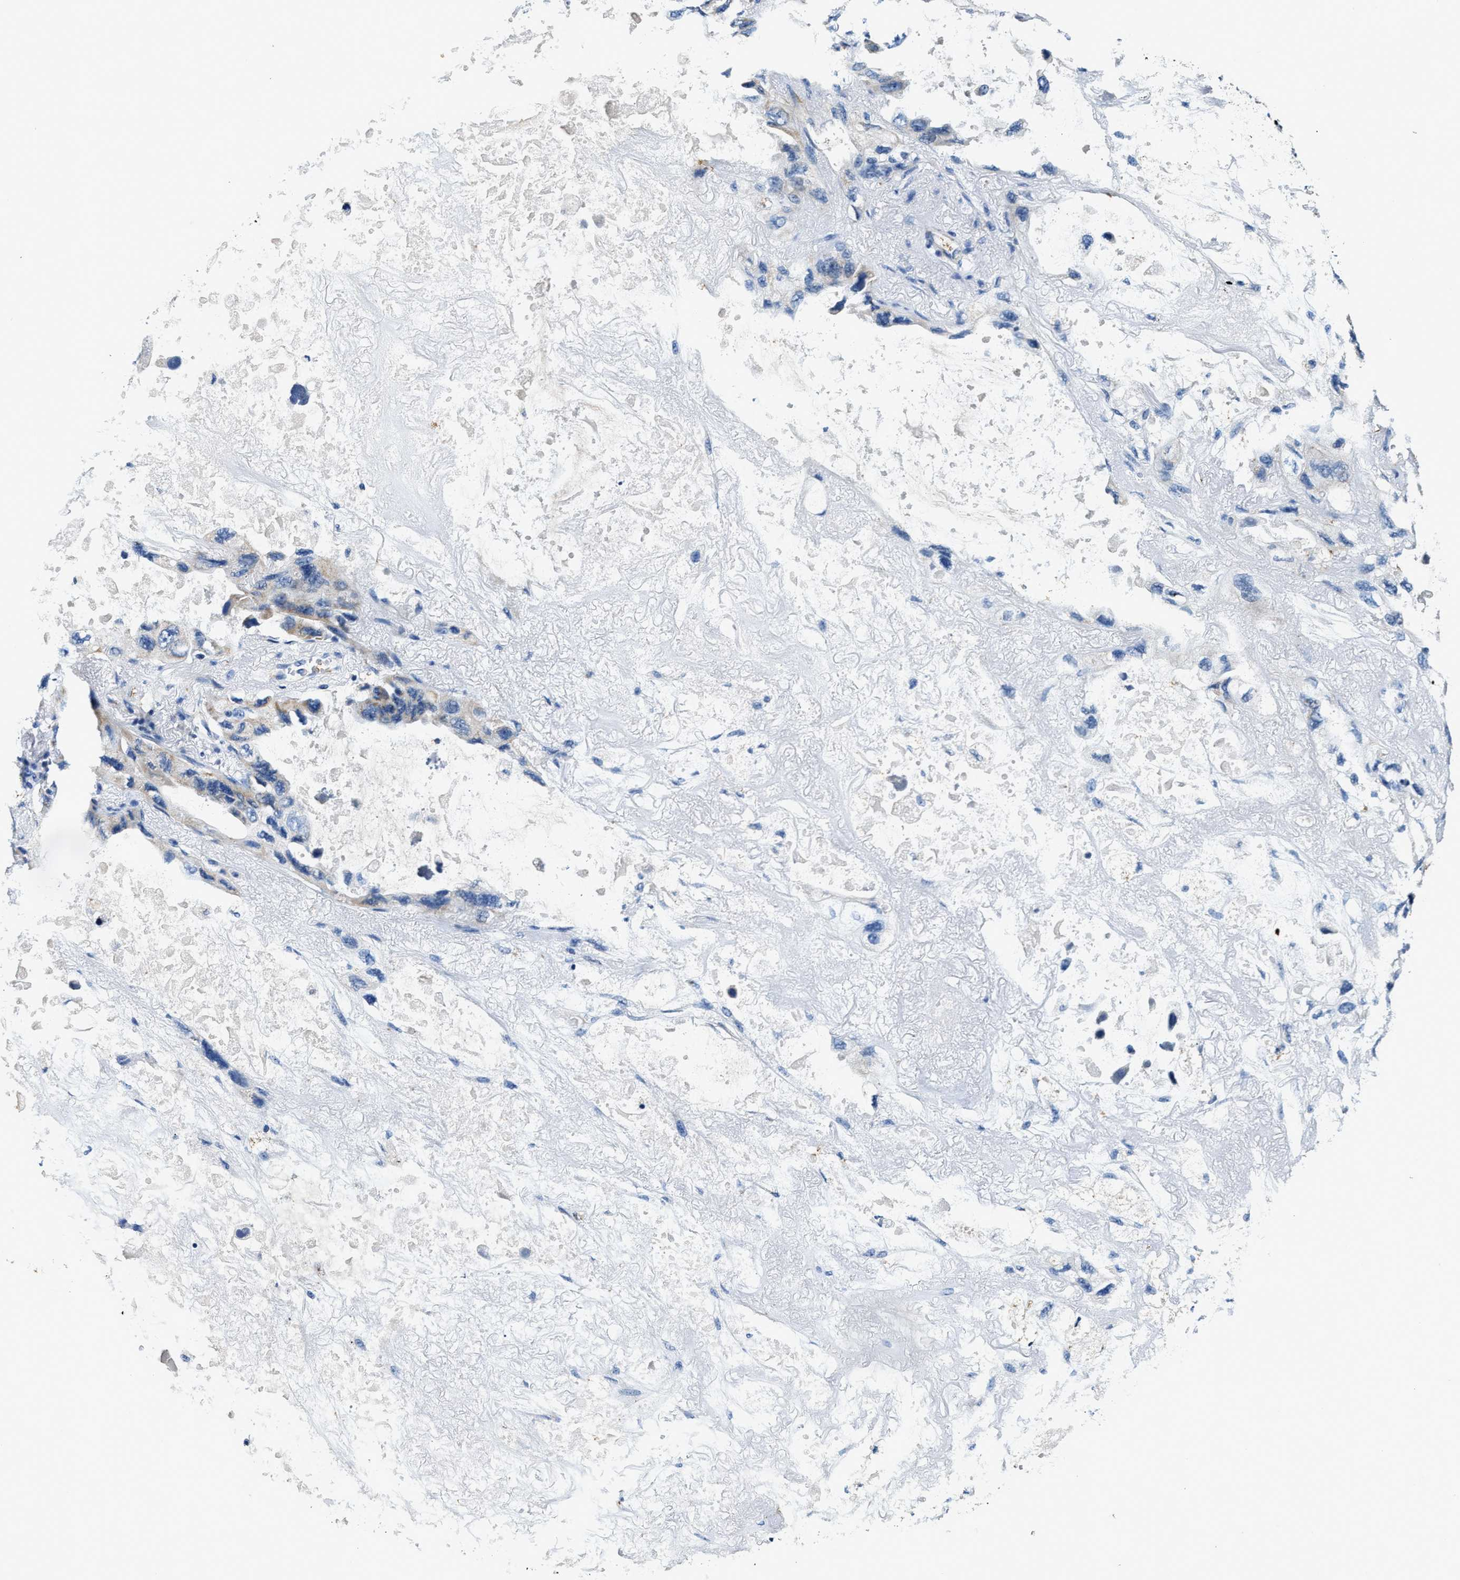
{"staining": {"intensity": "negative", "quantity": "none", "location": "none"}, "tissue": "lung cancer", "cell_type": "Tumor cells", "image_type": "cancer", "snomed": [{"axis": "morphology", "description": "Squamous cell carcinoma, NOS"}, {"axis": "topography", "description": "Lung"}], "caption": "DAB (3,3'-diaminobenzidine) immunohistochemical staining of lung cancer (squamous cell carcinoma) exhibits no significant expression in tumor cells. The staining is performed using DAB brown chromogen with nuclei counter-stained in using hematoxylin.", "gene": "SLC25A25", "patient": {"sex": "female", "age": 73}}